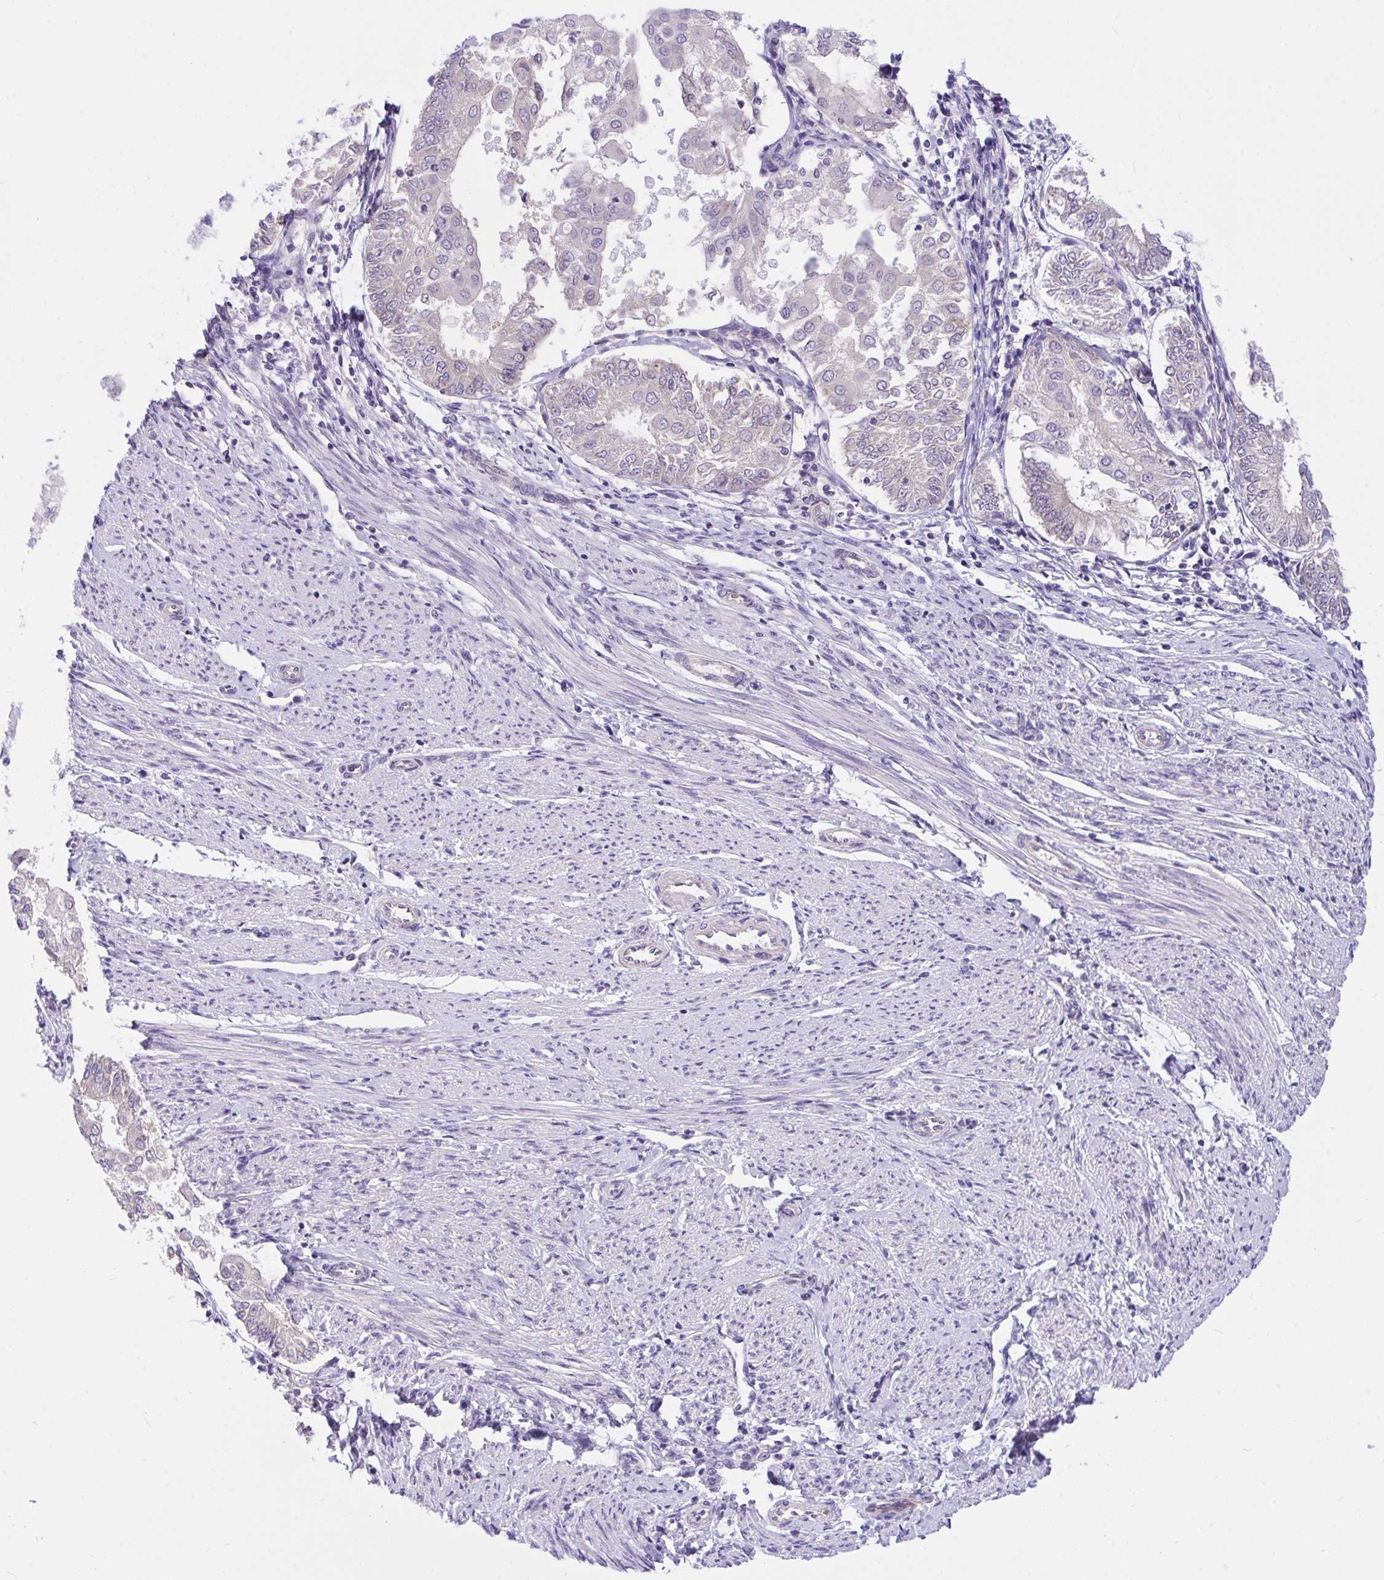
{"staining": {"intensity": "negative", "quantity": "none", "location": "none"}, "tissue": "endometrial cancer", "cell_type": "Tumor cells", "image_type": "cancer", "snomed": [{"axis": "morphology", "description": "Adenocarcinoma, NOS"}, {"axis": "topography", "description": "Endometrium"}], "caption": "Immunohistochemical staining of human endometrial cancer reveals no significant positivity in tumor cells.", "gene": "TLN2", "patient": {"sex": "female", "age": 68}}